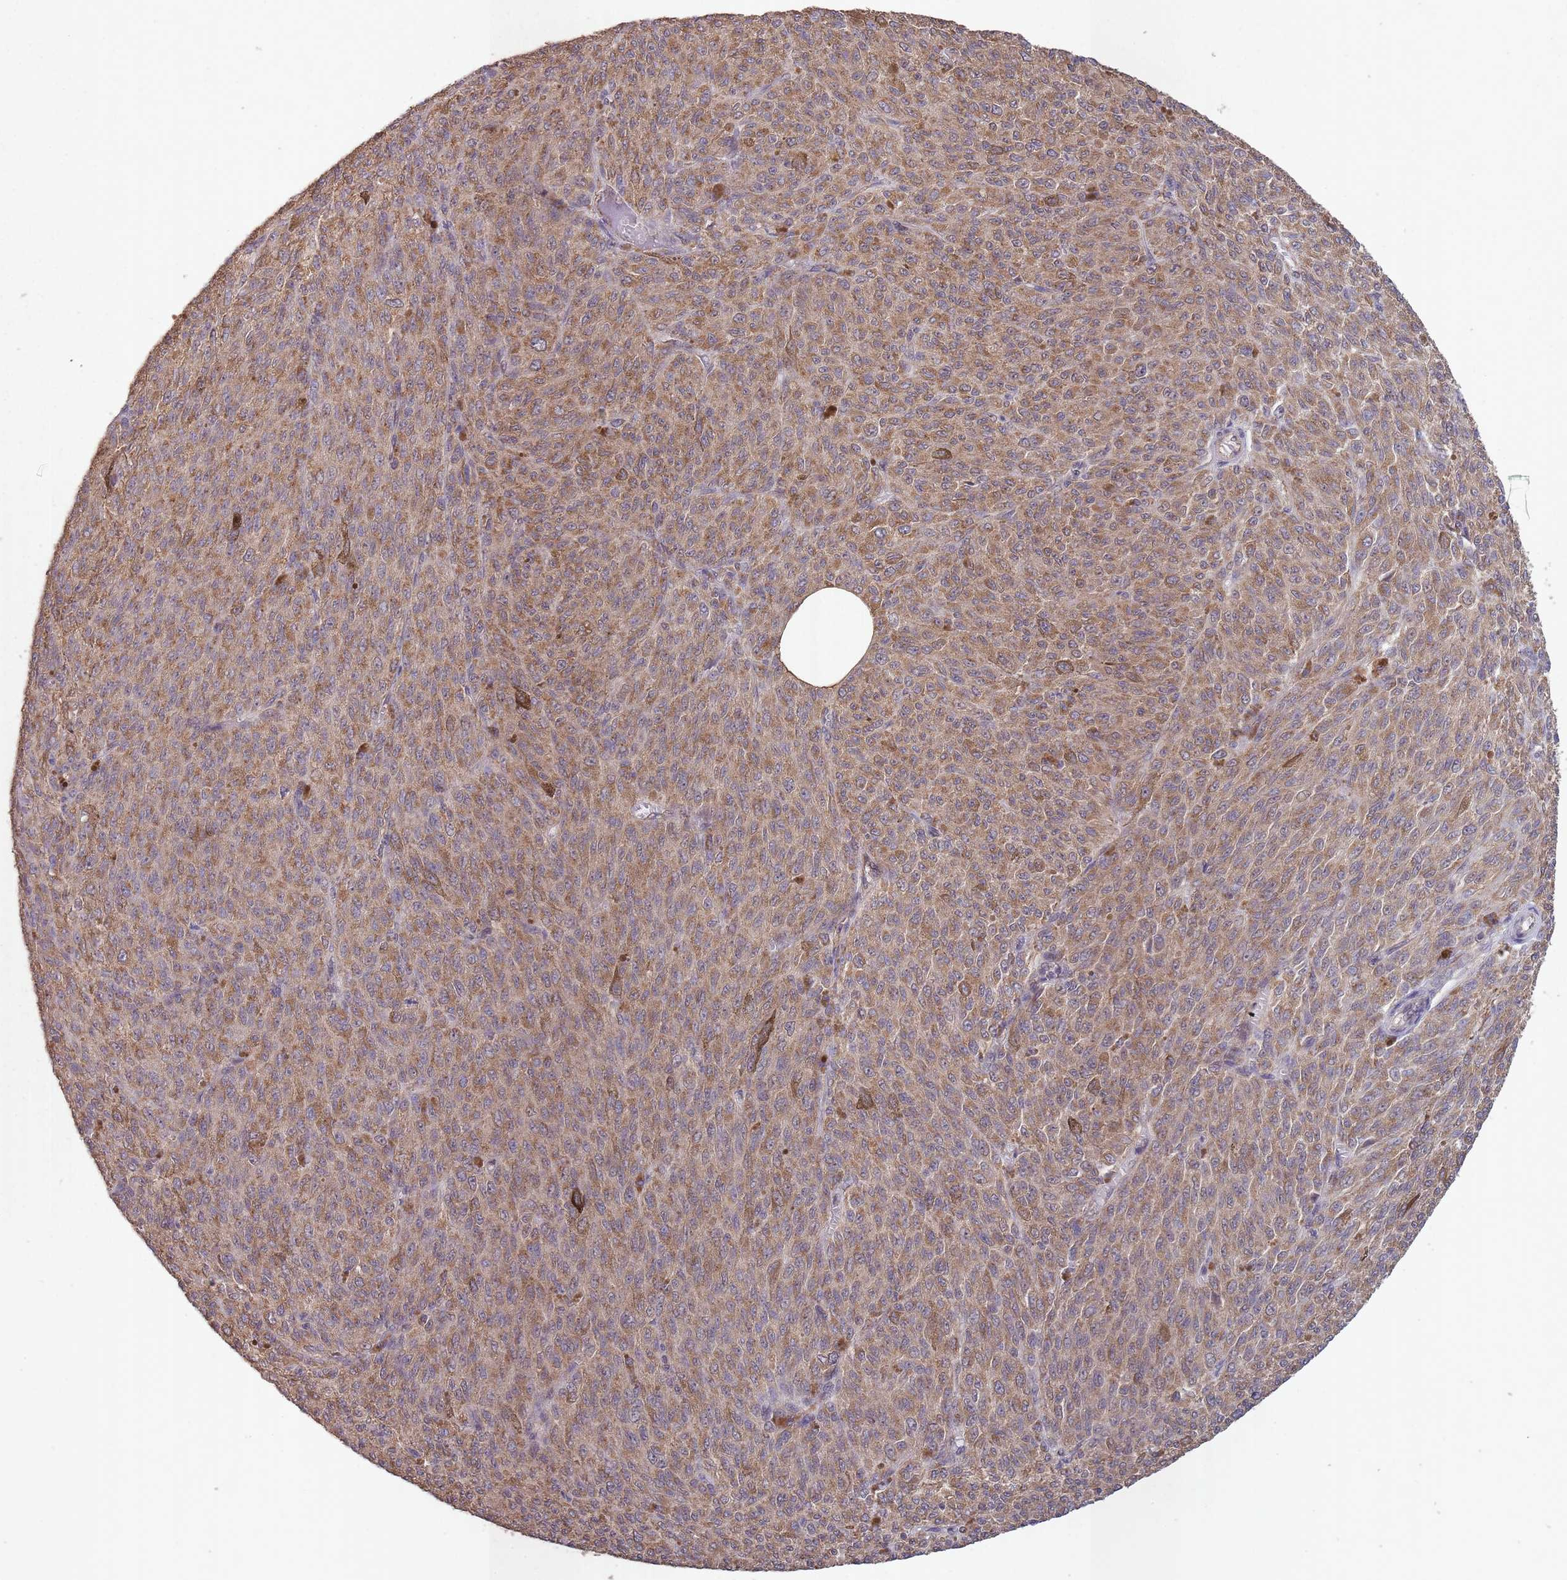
{"staining": {"intensity": "moderate", "quantity": ">75%", "location": "cytoplasmic/membranous"}, "tissue": "melanoma", "cell_type": "Tumor cells", "image_type": "cancer", "snomed": [{"axis": "morphology", "description": "Malignant melanoma, NOS"}, {"axis": "topography", "description": "Skin"}], "caption": "Immunohistochemistry (IHC) of human melanoma reveals medium levels of moderate cytoplasmic/membranous staining in about >75% of tumor cells. (DAB (3,3'-diaminobenzidine) = brown stain, brightfield microscopy at high magnification).", "gene": "SANBR", "patient": {"sex": "female", "age": 52}}